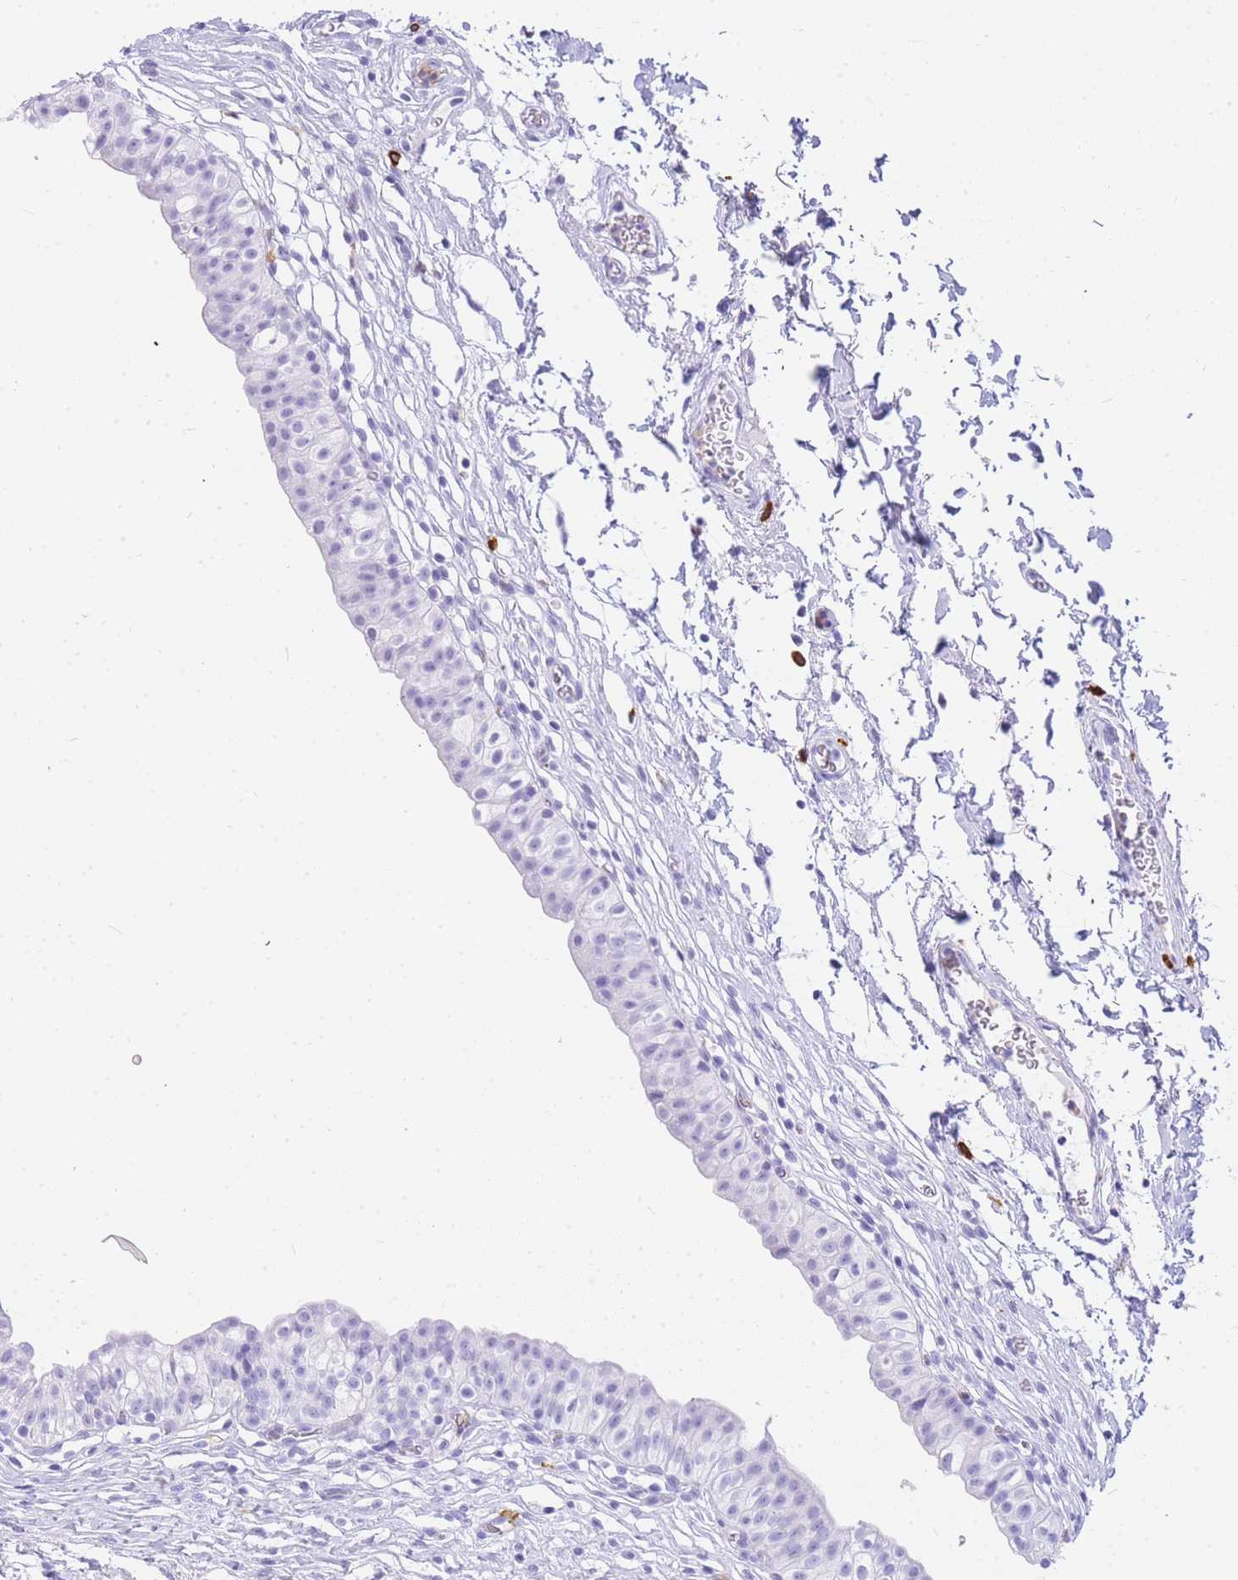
{"staining": {"intensity": "negative", "quantity": "none", "location": "none"}, "tissue": "urinary bladder", "cell_type": "Urothelial cells", "image_type": "normal", "snomed": [{"axis": "morphology", "description": "Normal tissue, NOS"}, {"axis": "topography", "description": "Urinary bladder"}, {"axis": "topography", "description": "Peripheral nerve tissue"}], "caption": "DAB immunohistochemical staining of unremarkable human urinary bladder displays no significant positivity in urothelial cells. (IHC, brightfield microscopy, high magnification).", "gene": "HERC1", "patient": {"sex": "male", "age": 55}}